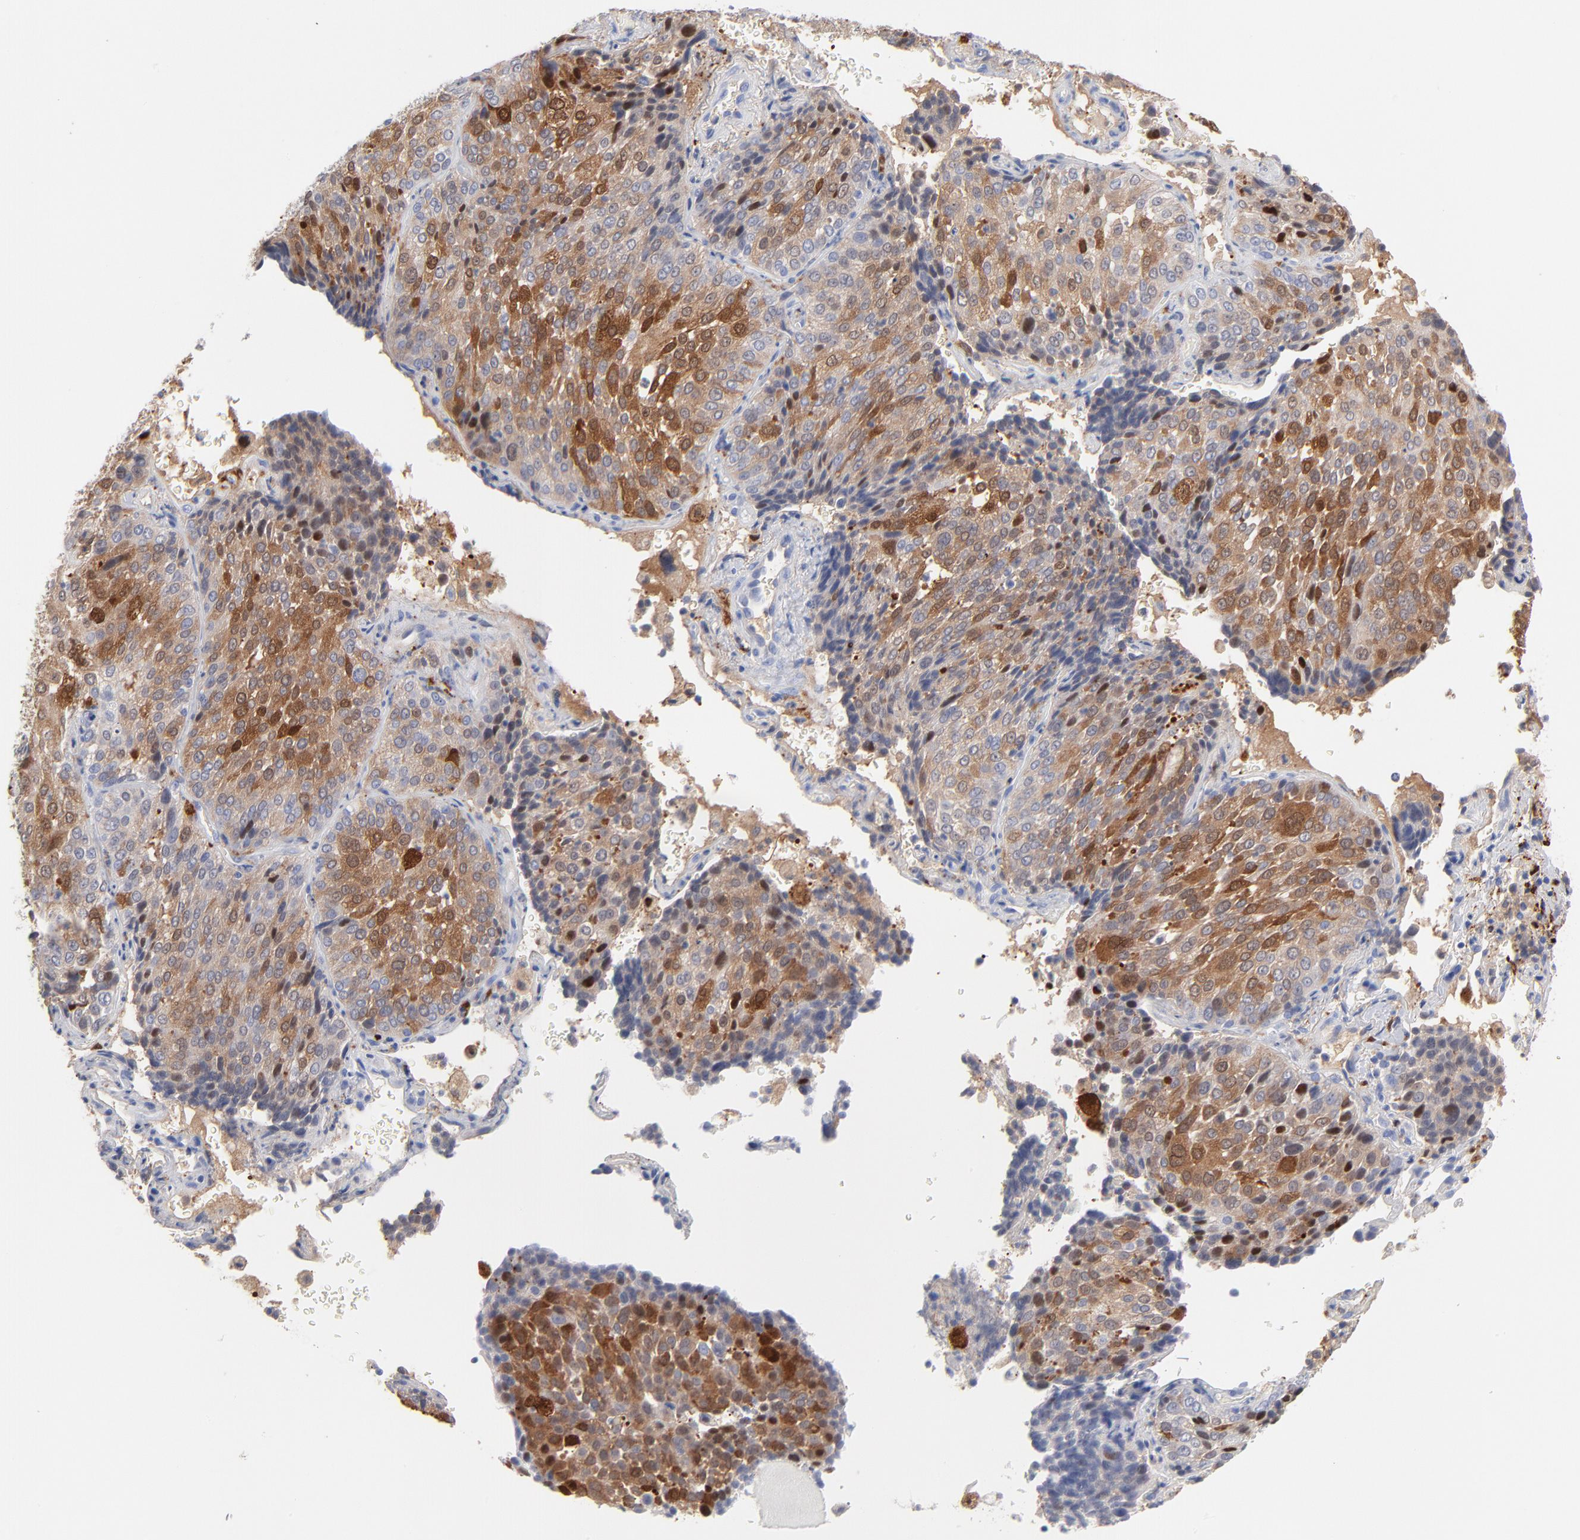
{"staining": {"intensity": "moderate", "quantity": "25%-75%", "location": "cytoplasmic/membranous"}, "tissue": "lung cancer", "cell_type": "Tumor cells", "image_type": "cancer", "snomed": [{"axis": "morphology", "description": "Squamous cell carcinoma, NOS"}, {"axis": "topography", "description": "Lung"}], "caption": "Squamous cell carcinoma (lung) was stained to show a protein in brown. There is medium levels of moderate cytoplasmic/membranous staining in approximately 25%-75% of tumor cells. The protein of interest is stained brown, and the nuclei are stained in blue (DAB (3,3'-diaminobenzidine) IHC with brightfield microscopy, high magnification).", "gene": "IFIT2", "patient": {"sex": "male", "age": 54}}